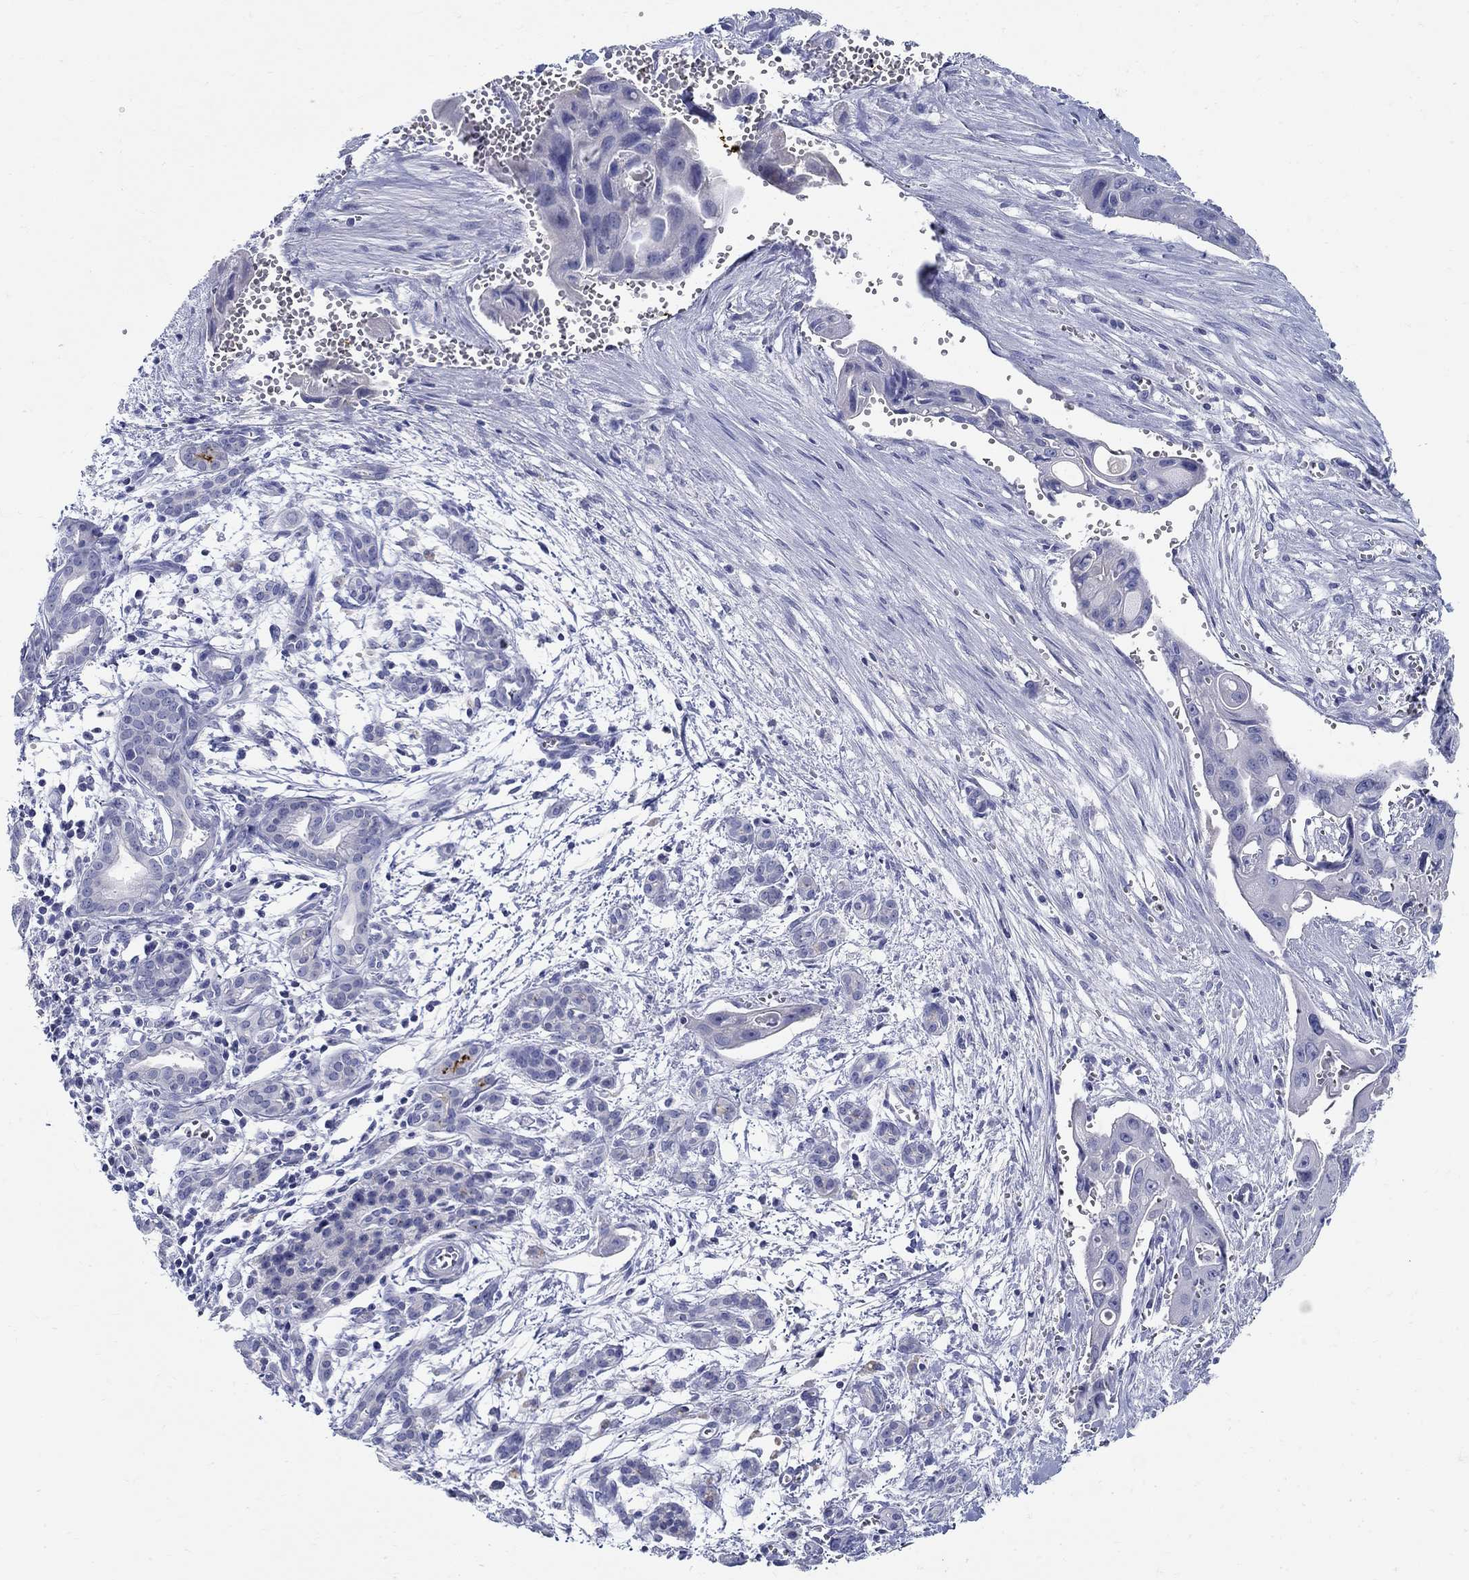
{"staining": {"intensity": "negative", "quantity": "none", "location": "none"}, "tissue": "pancreatic cancer", "cell_type": "Tumor cells", "image_type": "cancer", "snomed": [{"axis": "morphology", "description": "Adenocarcinoma, NOS"}, {"axis": "topography", "description": "Pancreas"}], "caption": "Tumor cells are negative for brown protein staining in pancreatic cancer.", "gene": "CRYGD", "patient": {"sex": "male", "age": 60}}